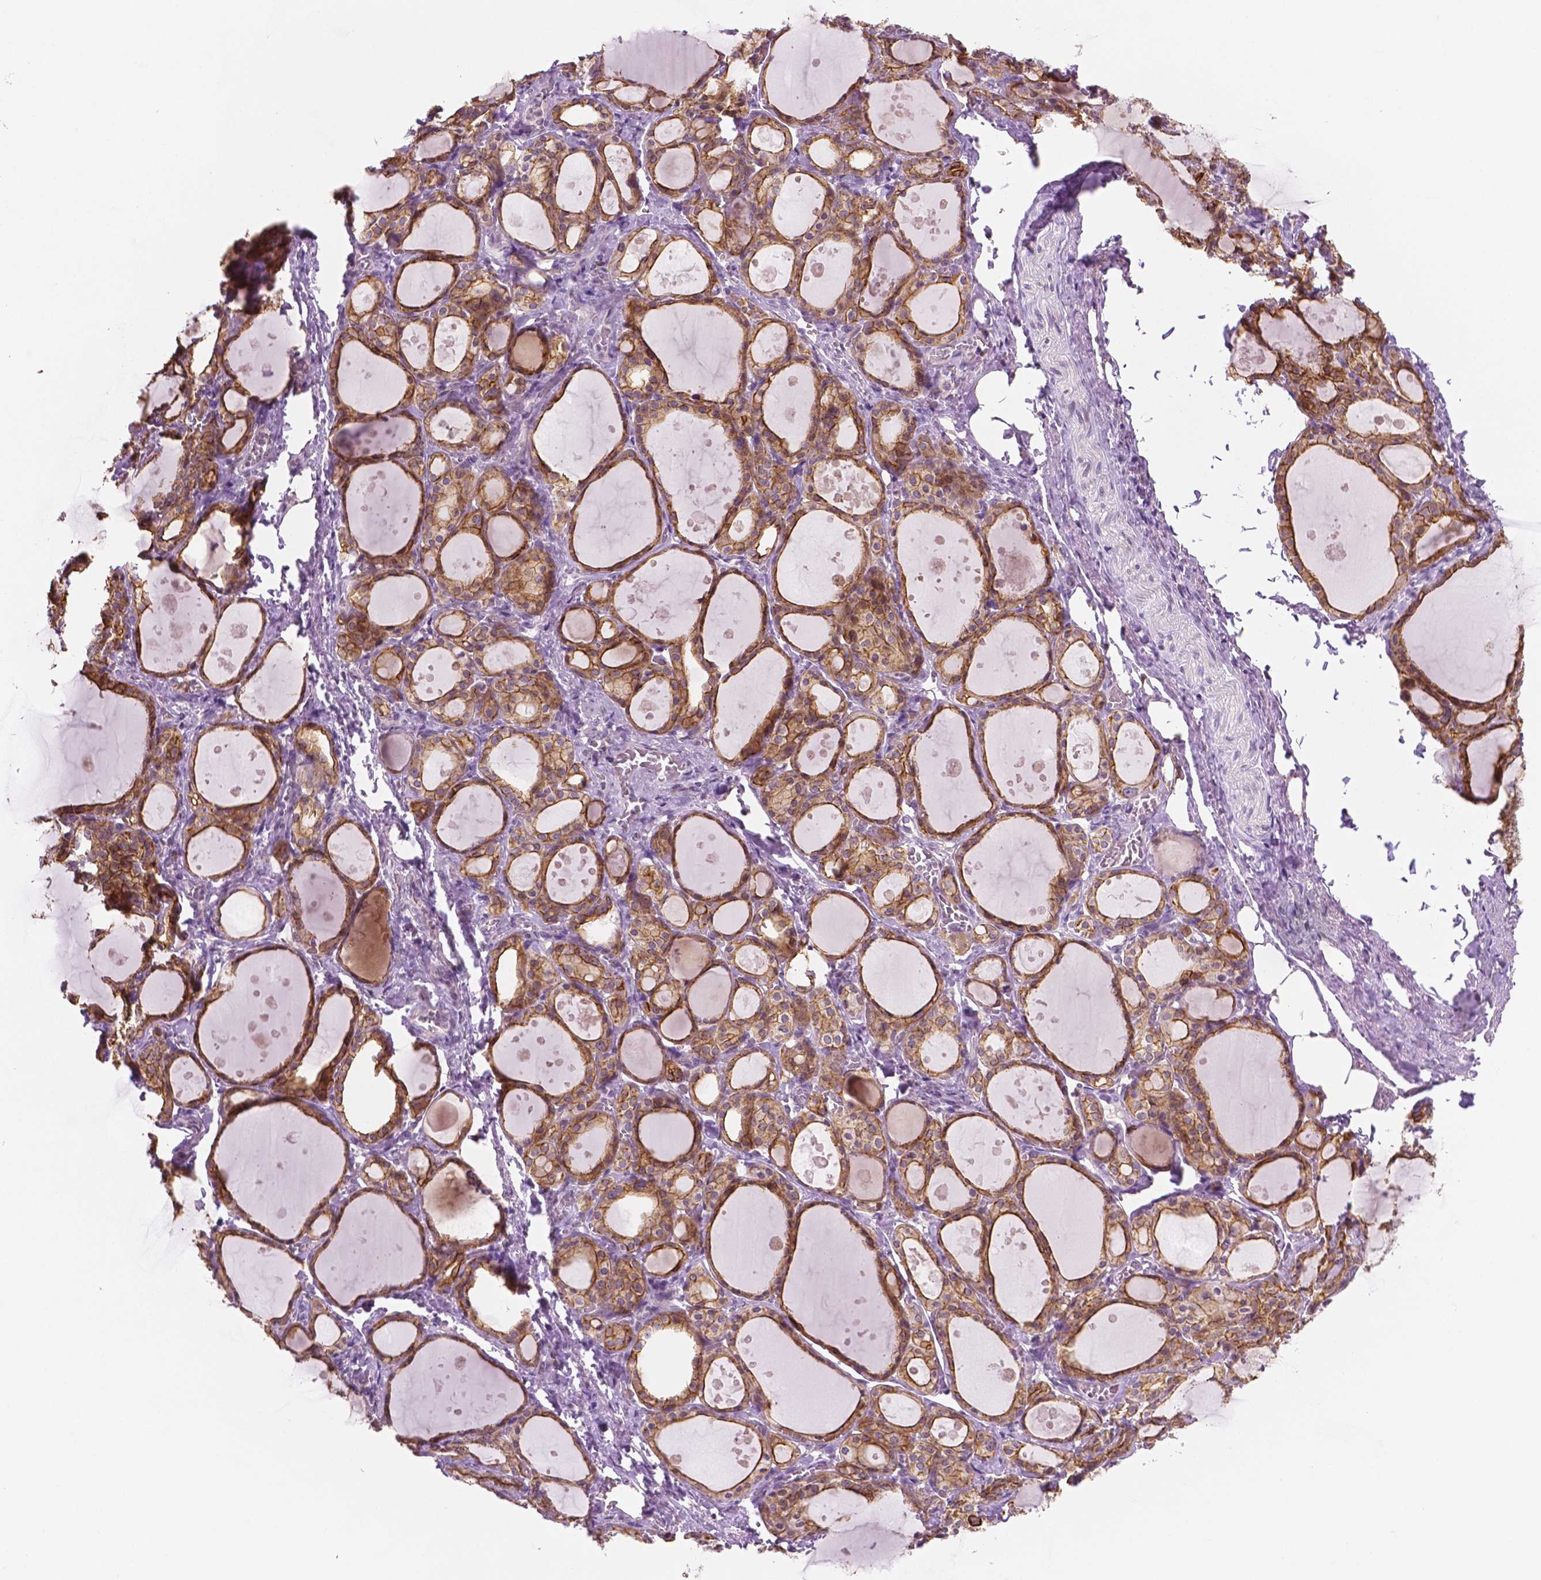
{"staining": {"intensity": "strong", "quantity": ">75%", "location": "cytoplasmic/membranous"}, "tissue": "thyroid gland", "cell_type": "Glandular cells", "image_type": "normal", "snomed": [{"axis": "morphology", "description": "Normal tissue, NOS"}, {"axis": "topography", "description": "Thyroid gland"}], "caption": "Unremarkable thyroid gland demonstrates strong cytoplasmic/membranous expression in about >75% of glandular cells, visualized by immunohistochemistry.", "gene": "SHLD3", "patient": {"sex": "male", "age": 68}}